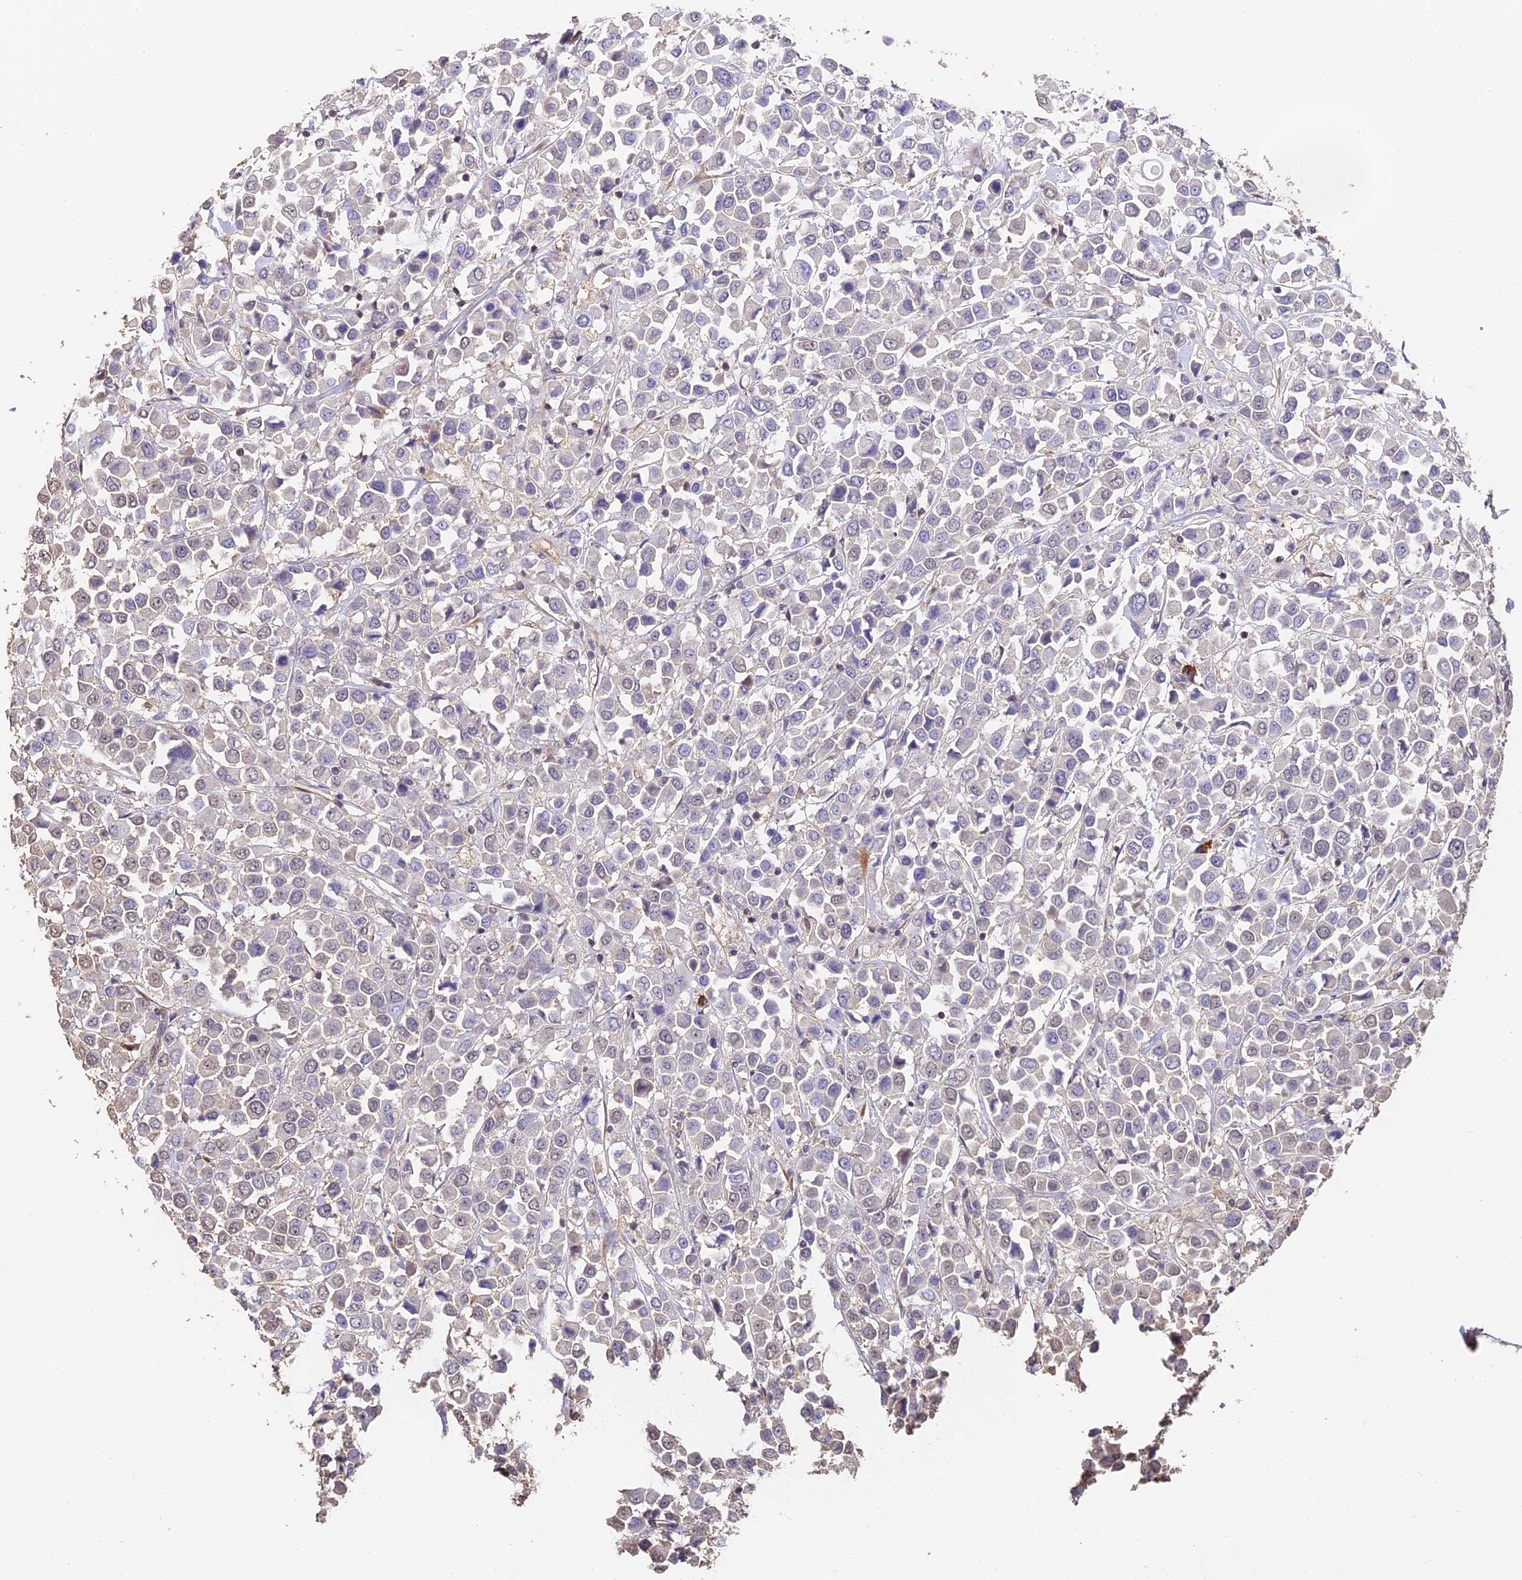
{"staining": {"intensity": "negative", "quantity": "none", "location": "none"}, "tissue": "breast cancer", "cell_type": "Tumor cells", "image_type": "cancer", "snomed": [{"axis": "morphology", "description": "Duct carcinoma"}, {"axis": "topography", "description": "Breast"}], "caption": "An image of breast cancer (invasive ductal carcinoma) stained for a protein displays no brown staining in tumor cells.", "gene": "SLC11A1", "patient": {"sex": "female", "age": 61}}